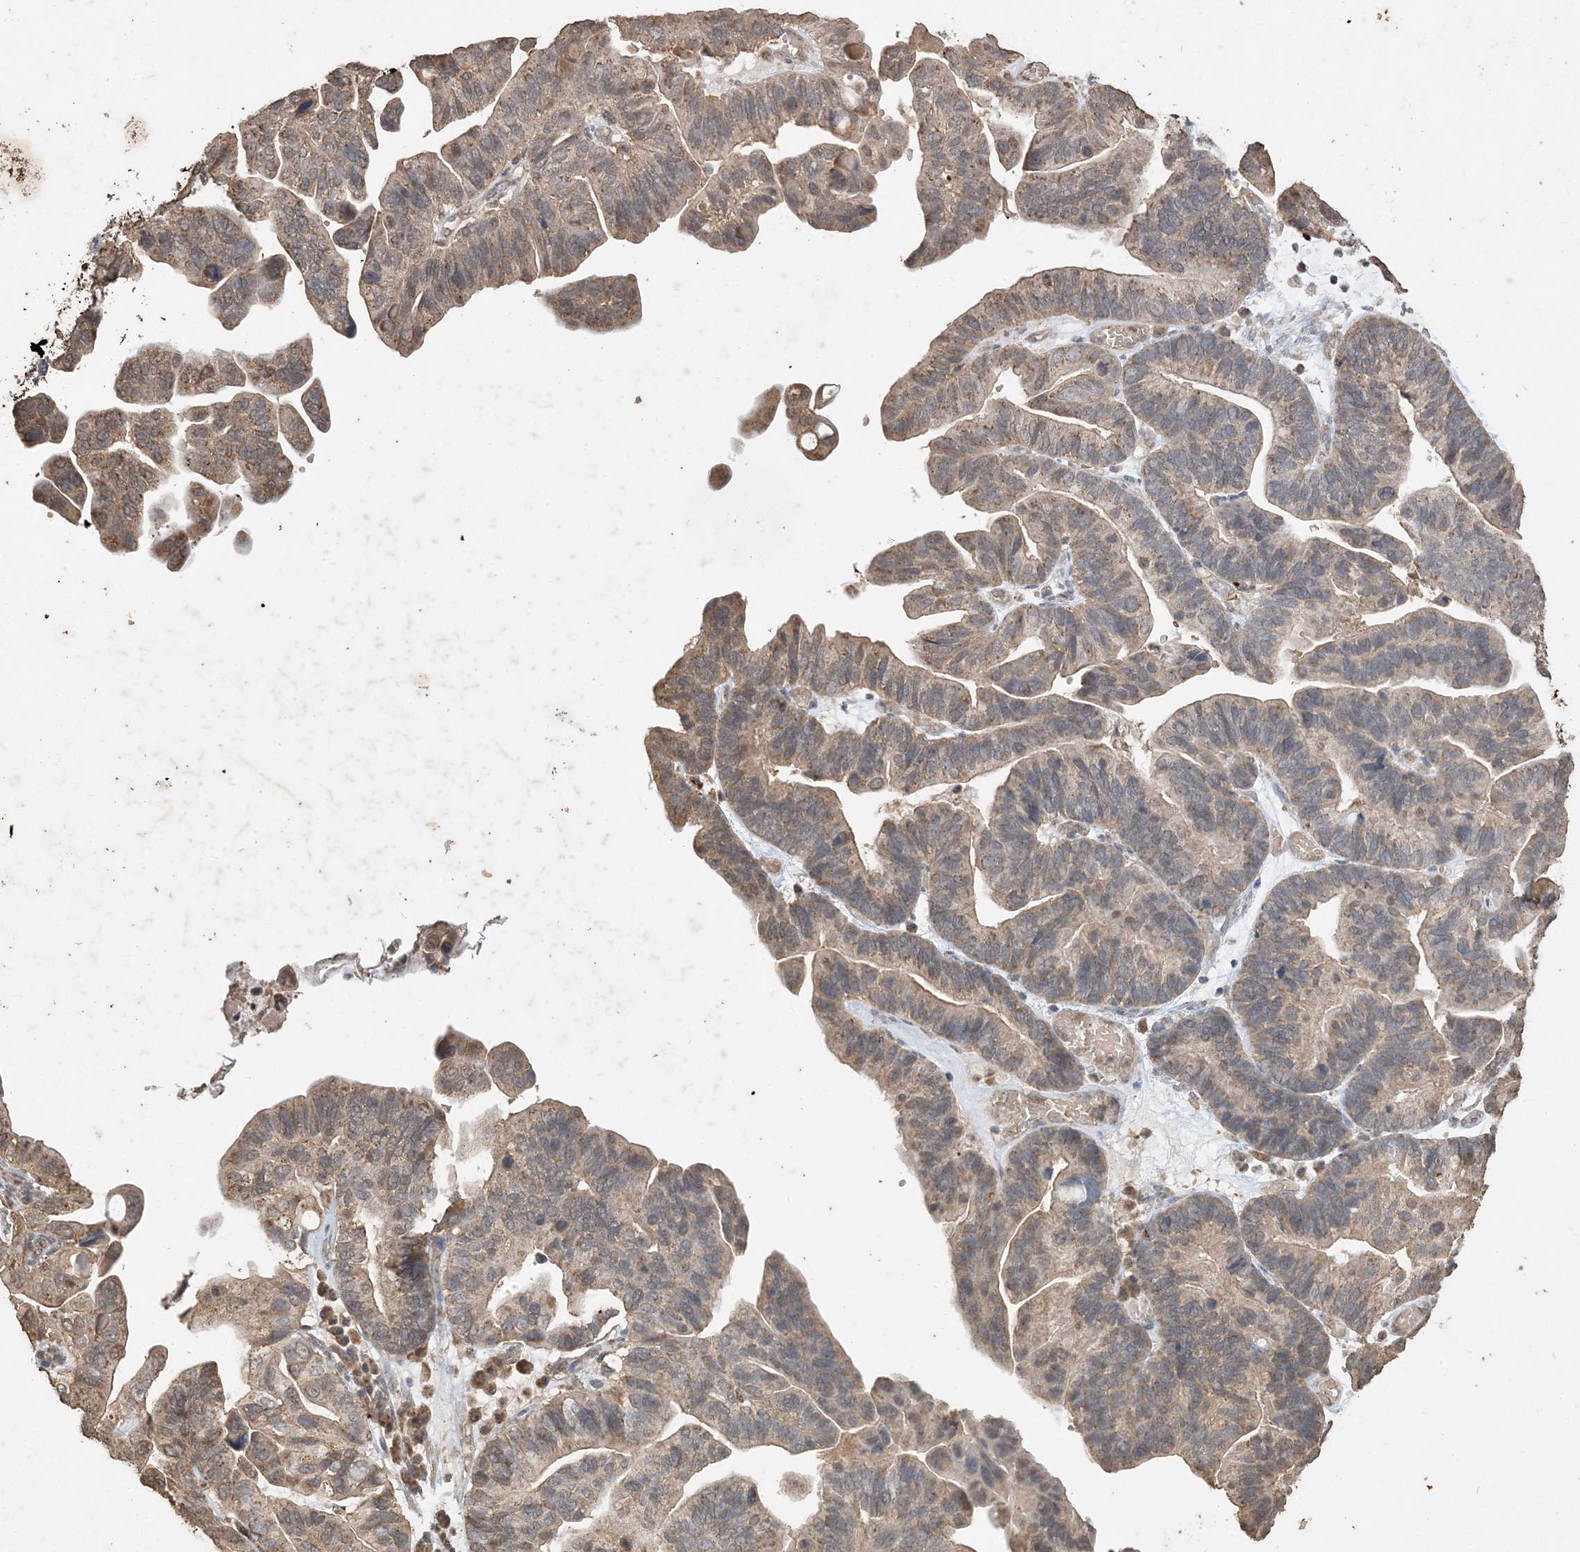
{"staining": {"intensity": "moderate", "quantity": ">75%", "location": "cytoplasmic/membranous"}, "tissue": "ovarian cancer", "cell_type": "Tumor cells", "image_type": "cancer", "snomed": [{"axis": "morphology", "description": "Cystadenocarcinoma, serous, NOS"}, {"axis": "topography", "description": "Ovary"}], "caption": "Serous cystadenocarcinoma (ovarian) tissue demonstrates moderate cytoplasmic/membranous positivity in about >75% of tumor cells (DAB IHC with brightfield microscopy, high magnification).", "gene": "HPS4", "patient": {"sex": "female", "age": 56}}